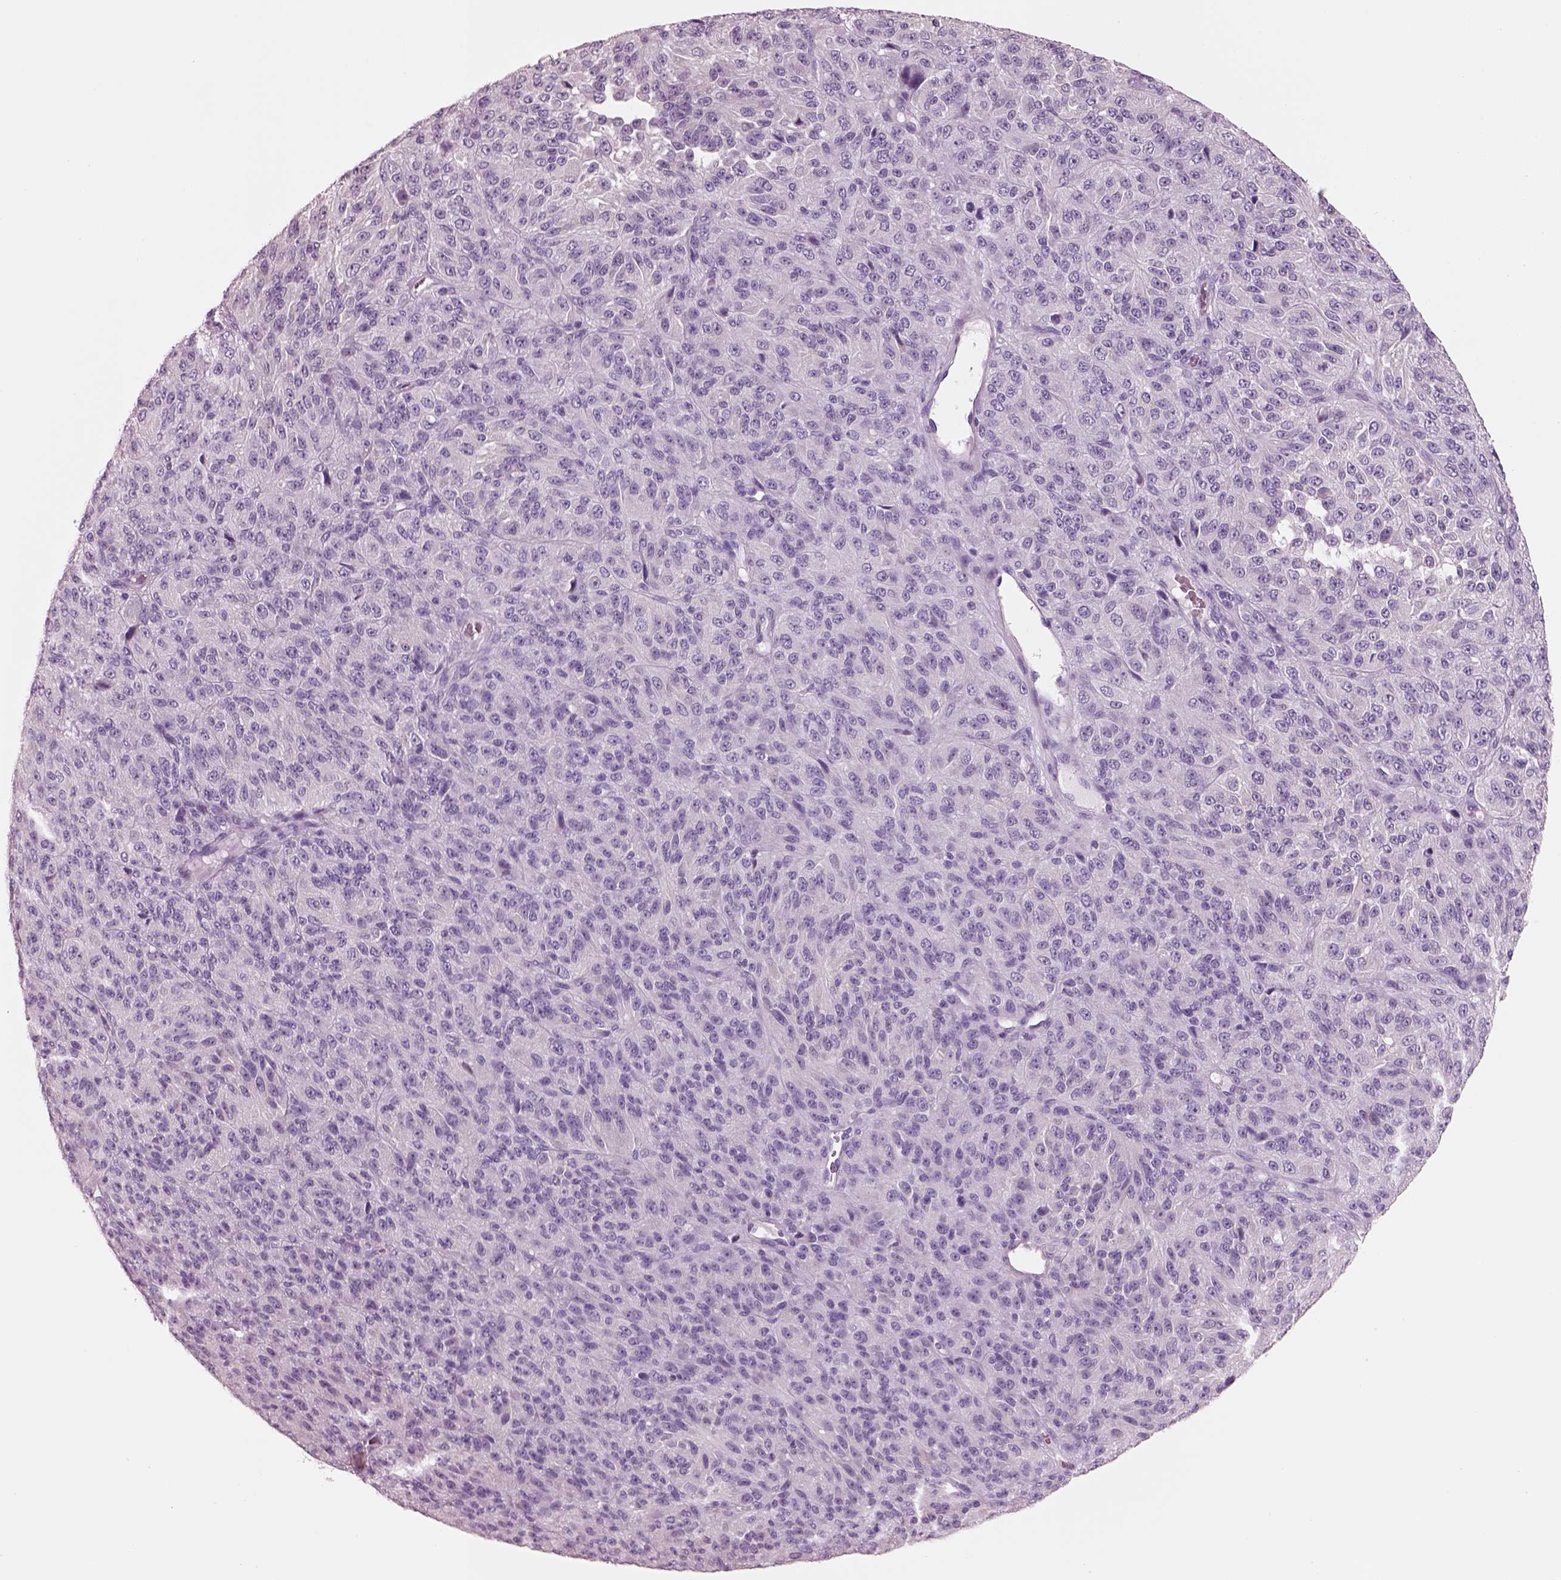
{"staining": {"intensity": "negative", "quantity": "none", "location": "none"}, "tissue": "melanoma", "cell_type": "Tumor cells", "image_type": "cancer", "snomed": [{"axis": "morphology", "description": "Malignant melanoma, Metastatic site"}, {"axis": "topography", "description": "Brain"}], "caption": "Immunohistochemistry image of neoplastic tissue: melanoma stained with DAB shows no significant protein staining in tumor cells.", "gene": "PNOC", "patient": {"sex": "female", "age": 56}}